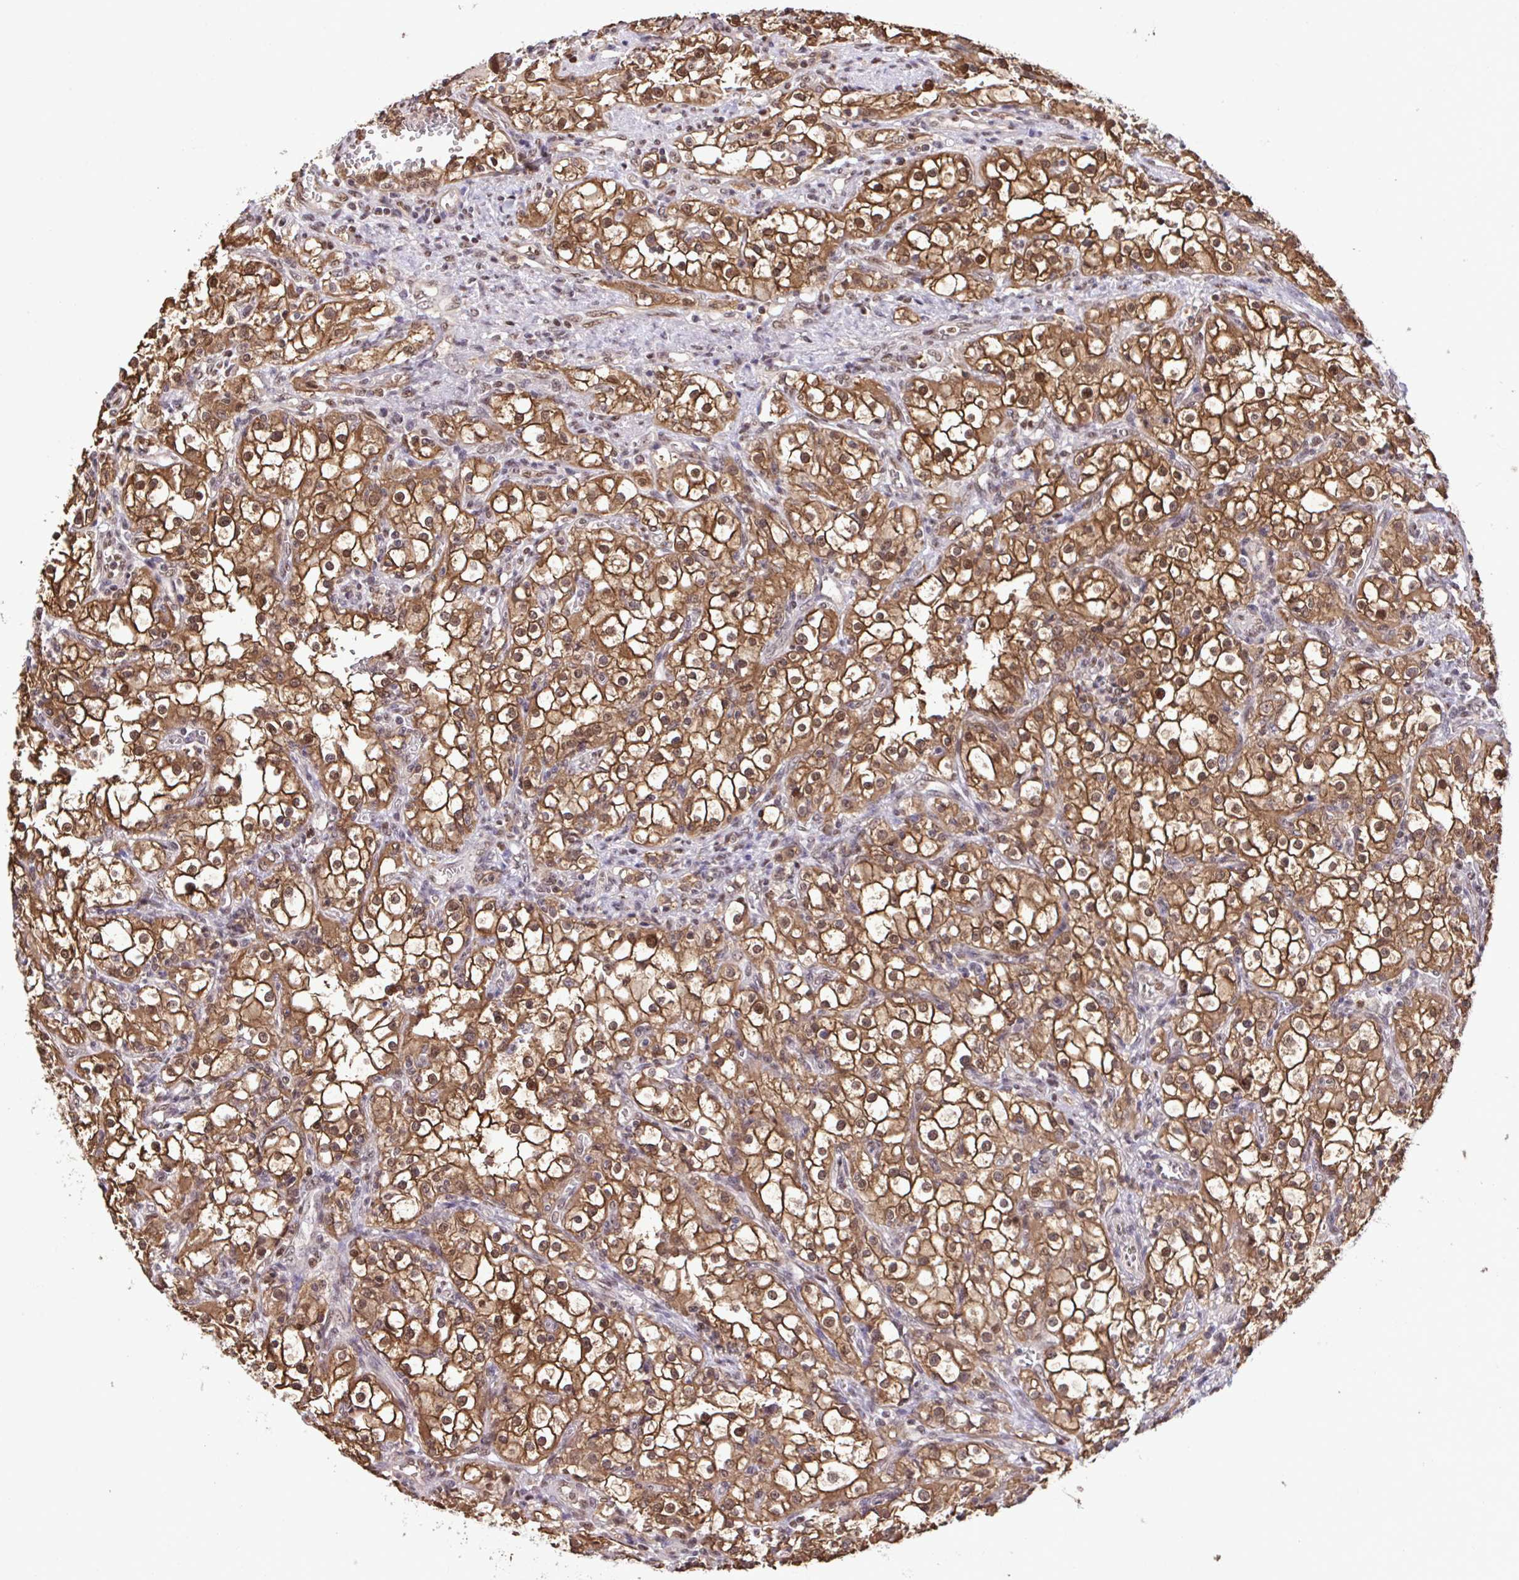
{"staining": {"intensity": "moderate", "quantity": ">75%", "location": "cytoplasmic/membranous,nuclear"}, "tissue": "renal cancer", "cell_type": "Tumor cells", "image_type": "cancer", "snomed": [{"axis": "morphology", "description": "Adenocarcinoma, NOS"}, {"axis": "topography", "description": "Kidney"}], "caption": "Immunohistochemistry (IHC) (DAB (3,3'-diaminobenzidine)) staining of renal cancer (adenocarcinoma) exhibits moderate cytoplasmic/membranous and nuclear protein expression in approximately >75% of tumor cells. The protein is stained brown, and the nuclei are stained in blue (DAB IHC with brightfield microscopy, high magnification).", "gene": "GLIS3", "patient": {"sex": "female", "age": 74}}